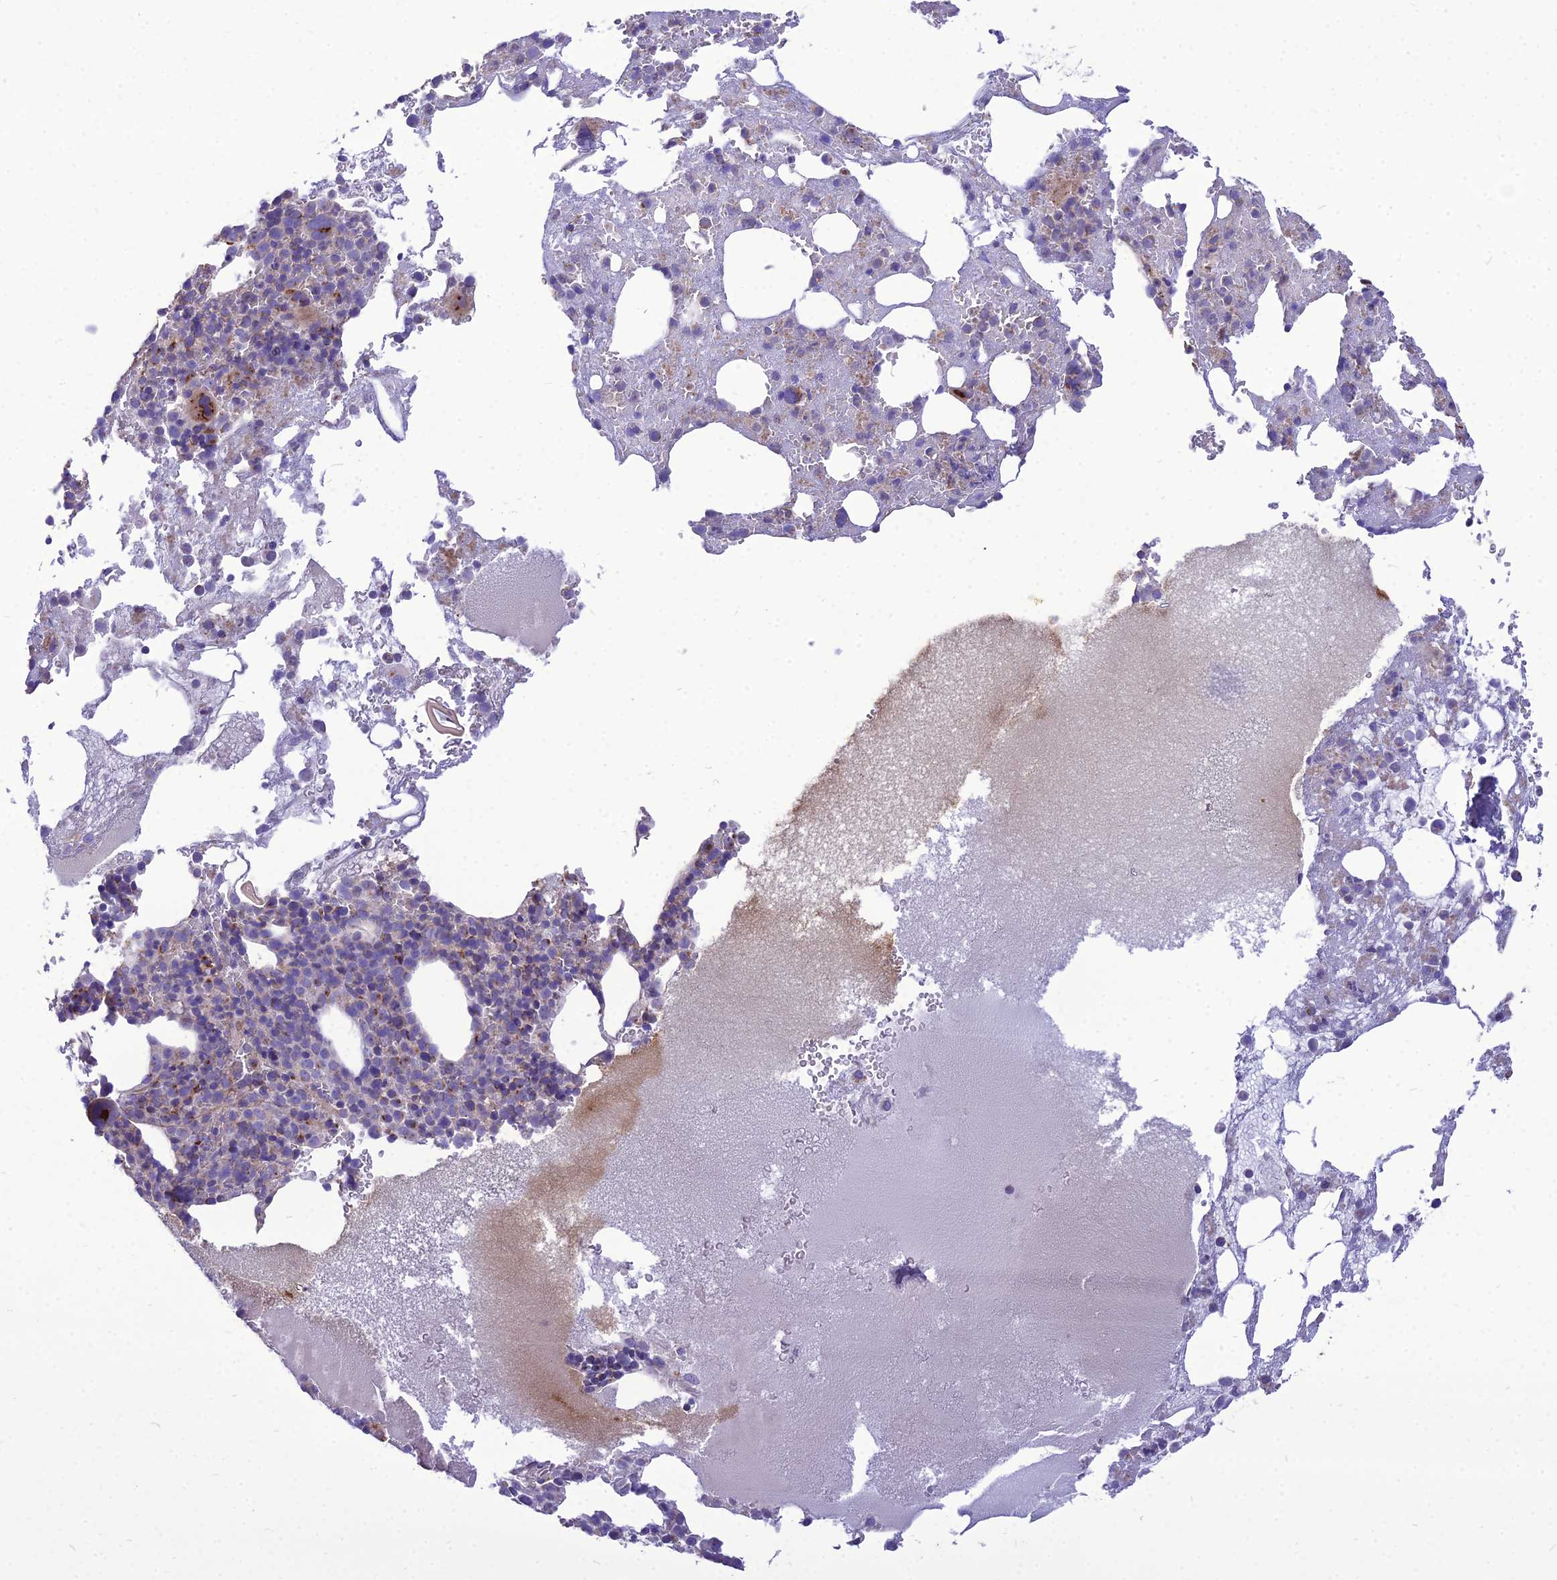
{"staining": {"intensity": "strong", "quantity": "<25%", "location": "cytoplasmic/membranous"}, "tissue": "bone marrow", "cell_type": "Hematopoietic cells", "image_type": "normal", "snomed": [{"axis": "morphology", "description": "Normal tissue, NOS"}, {"axis": "topography", "description": "Bone marrow"}], "caption": "There is medium levels of strong cytoplasmic/membranous positivity in hematopoietic cells of normal bone marrow, as demonstrated by immunohistochemical staining (brown color).", "gene": "SPRYD7", "patient": {"sex": "male", "age": 61}}